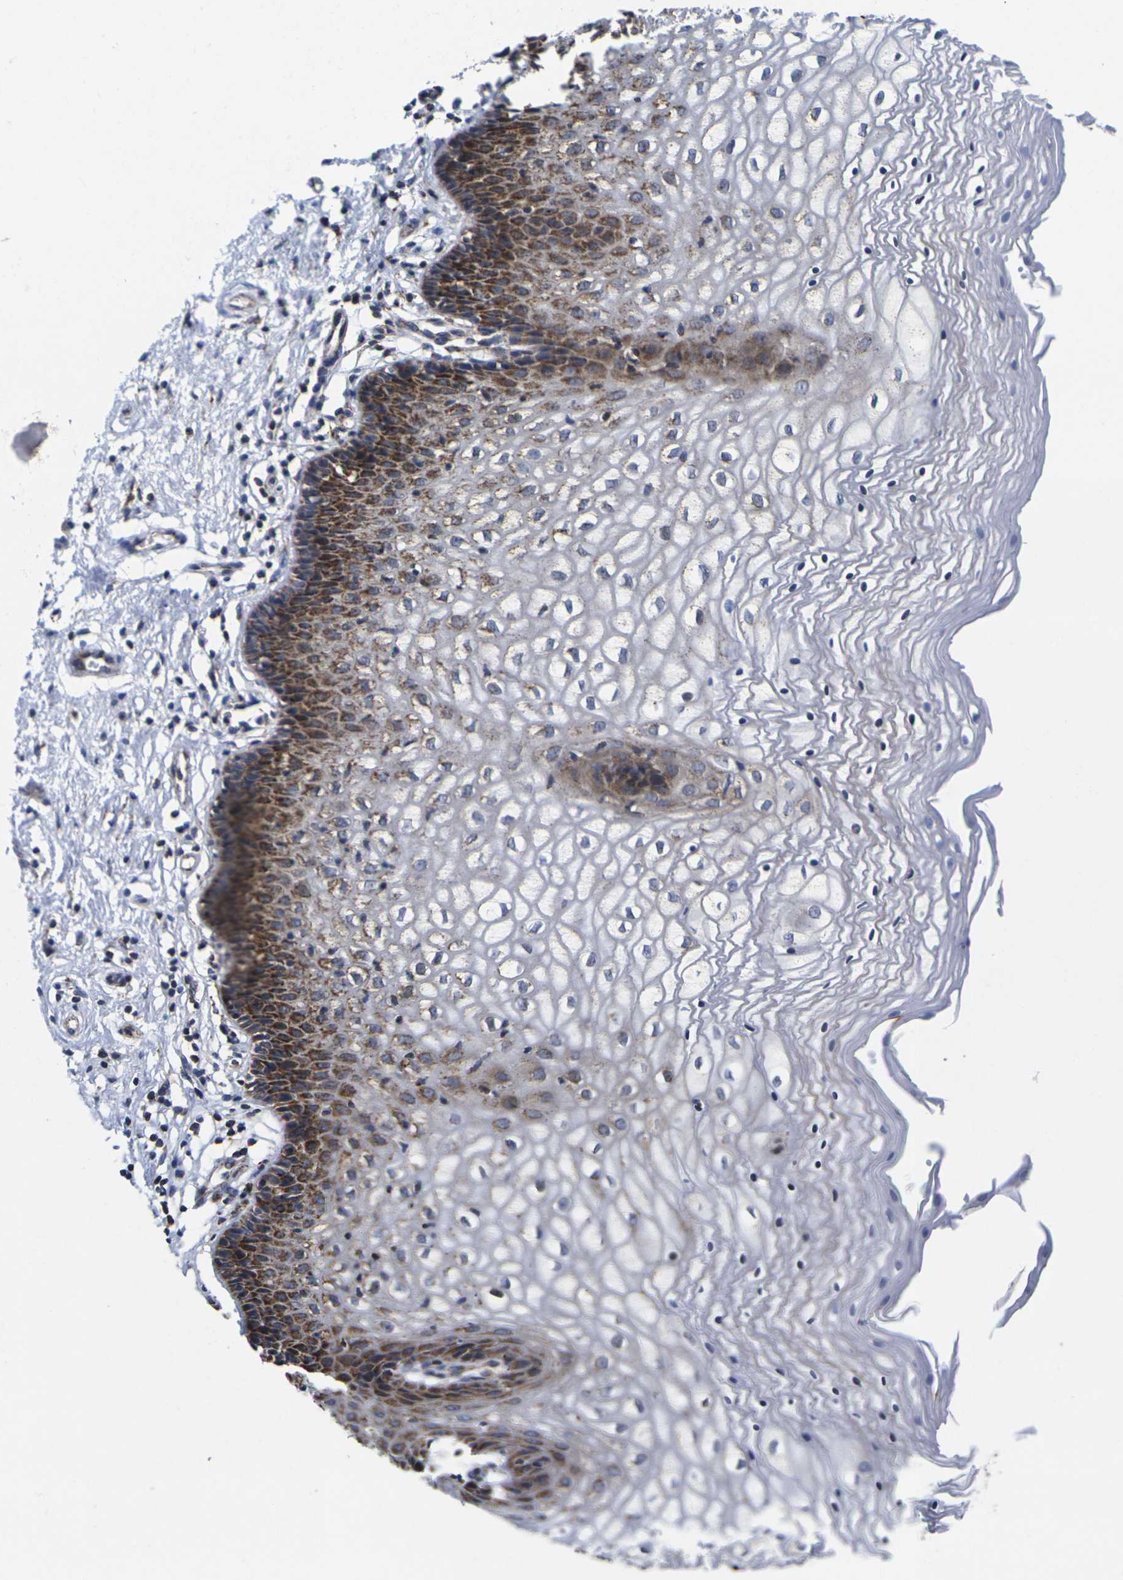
{"staining": {"intensity": "strong", "quantity": "<25%", "location": "cytoplasmic/membranous"}, "tissue": "vagina", "cell_type": "Squamous epithelial cells", "image_type": "normal", "snomed": [{"axis": "morphology", "description": "Normal tissue, NOS"}, {"axis": "topography", "description": "Vagina"}], "caption": "A high-resolution micrograph shows immunohistochemistry (IHC) staining of unremarkable vagina, which demonstrates strong cytoplasmic/membranous positivity in approximately <25% of squamous epithelial cells. Immunohistochemistry (ihc) stains the protein in brown and the nuclei are stained blue.", "gene": "P2RY11", "patient": {"sex": "female", "age": 34}}